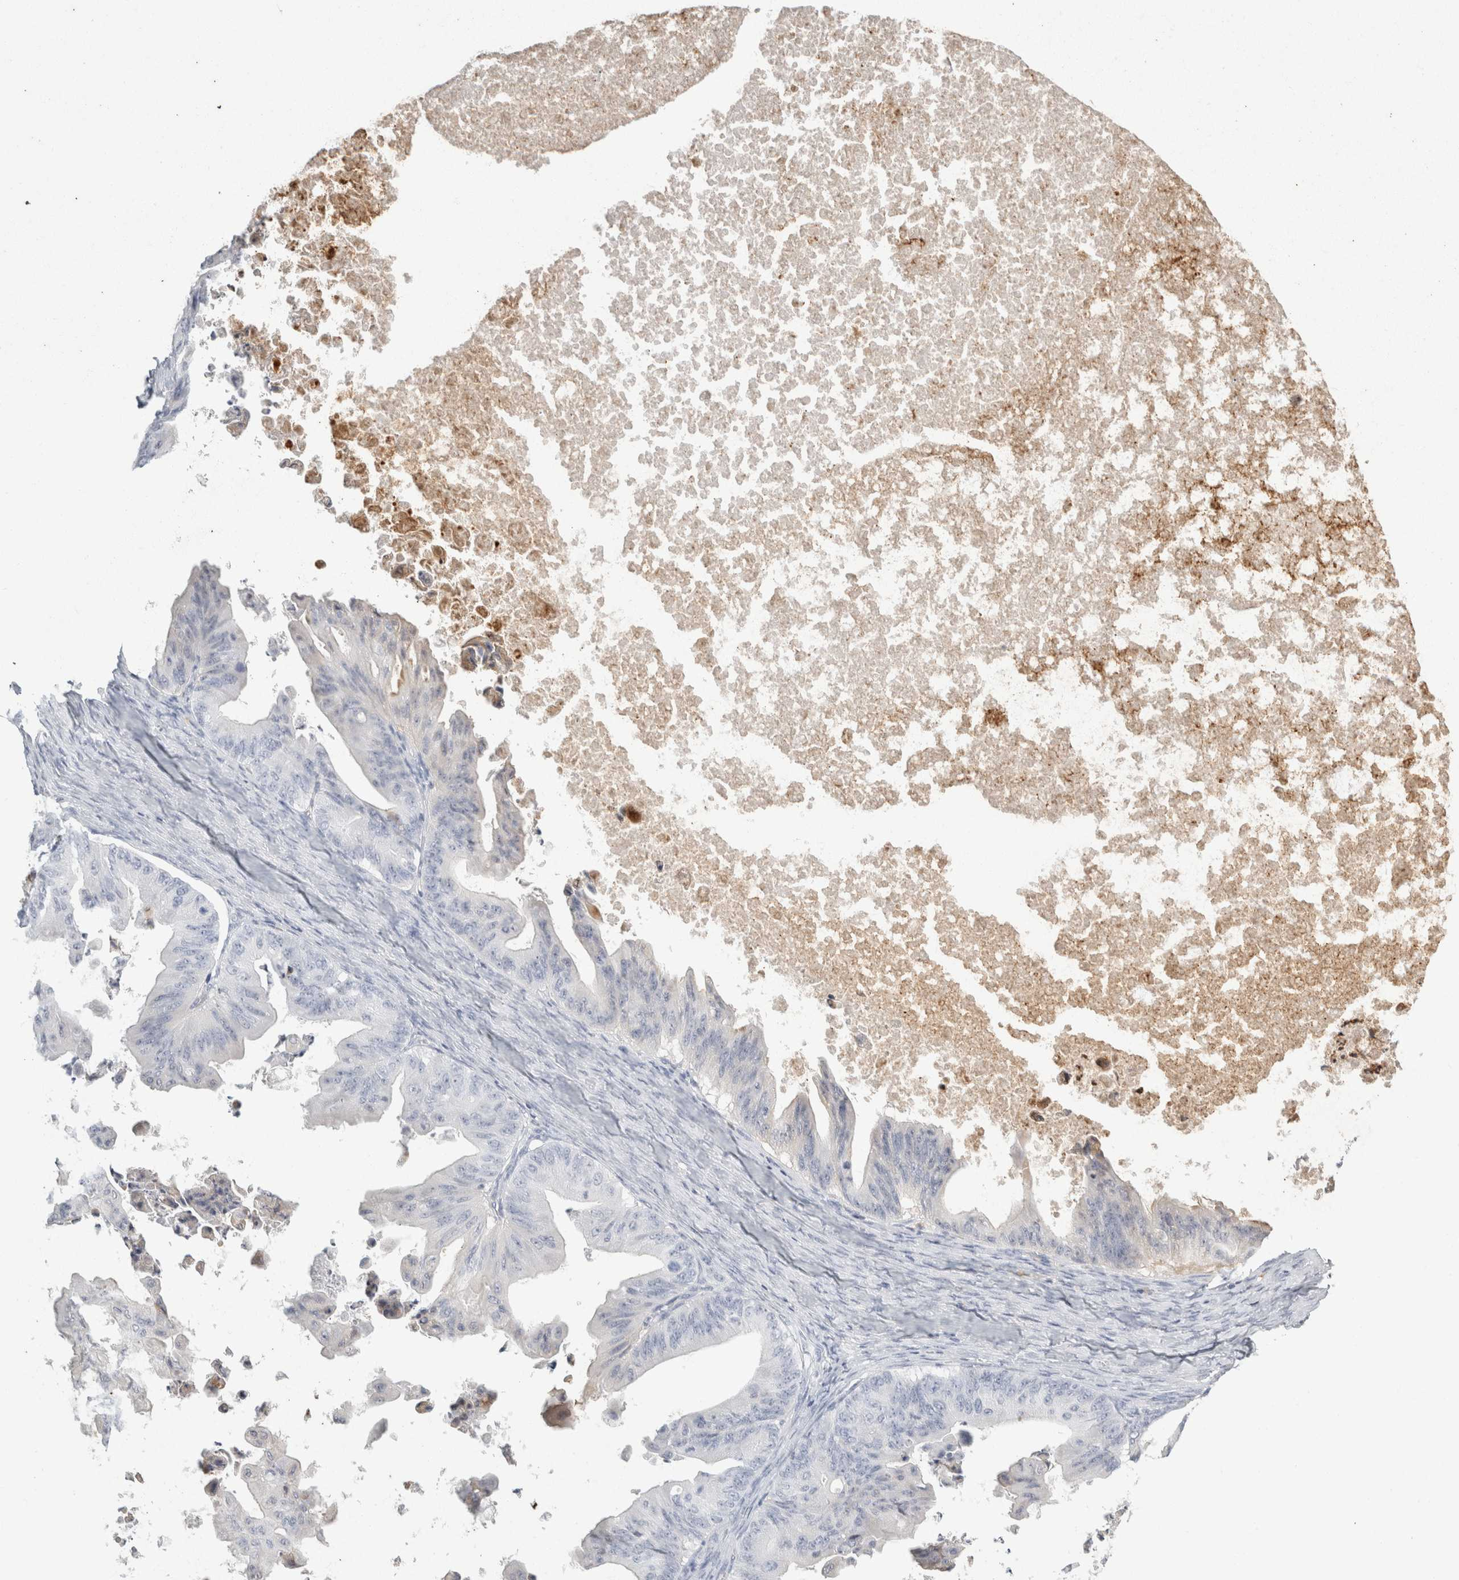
{"staining": {"intensity": "negative", "quantity": "none", "location": "none"}, "tissue": "ovarian cancer", "cell_type": "Tumor cells", "image_type": "cancer", "snomed": [{"axis": "morphology", "description": "Cystadenocarcinoma, mucinous, NOS"}, {"axis": "topography", "description": "Ovary"}], "caption": "DAB (3,3'-diaminobenzidine) immunohistochemical staining of ovarian cancer (mucinous cystadenocarcinoma) reveals no significant expression in tumor cells.", "gene": "P2RY2", "patient": {"sex": "female", "age": 37}}